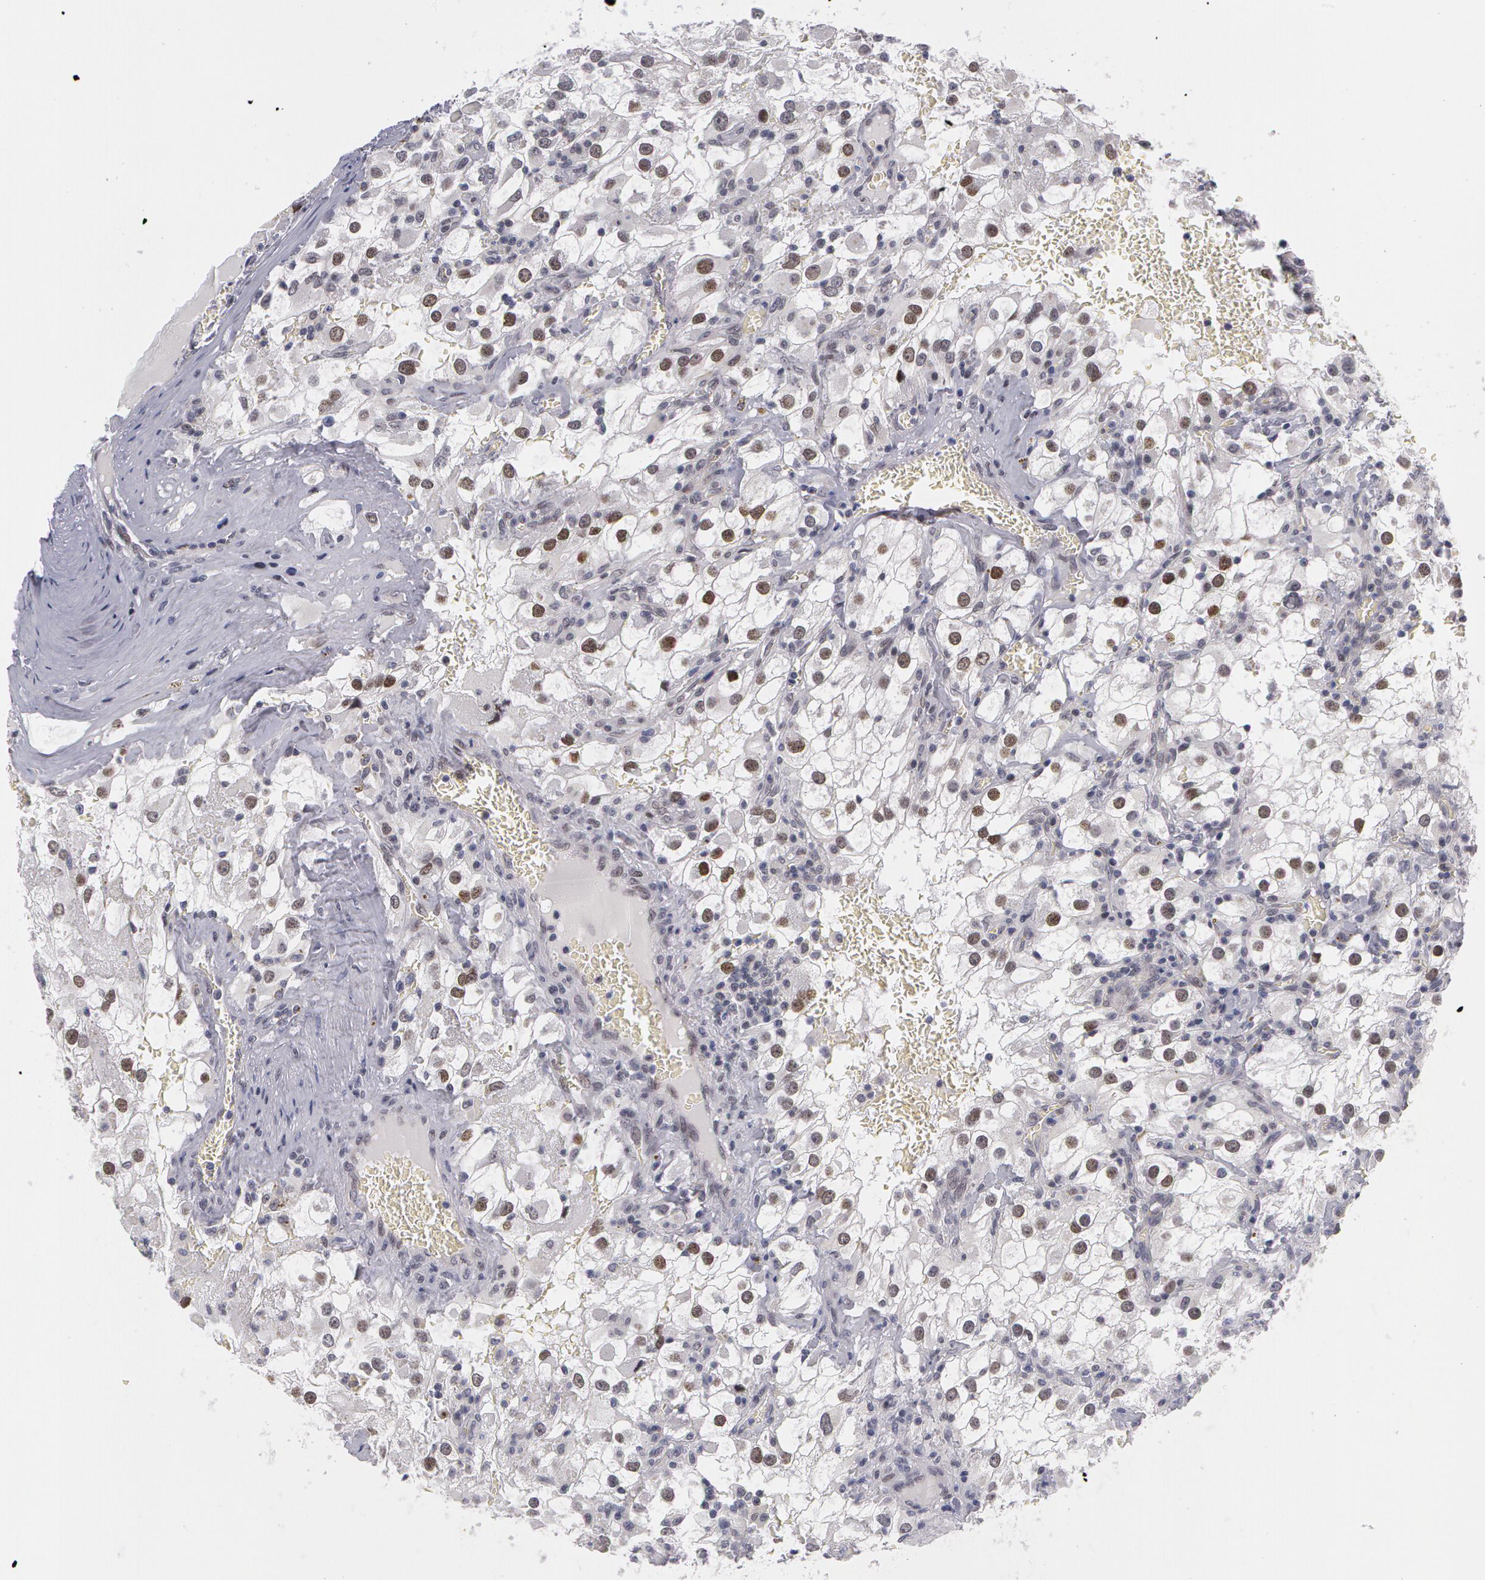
{"staining": {"intensity": "weak", "quantity": "<25%", "location": "nuclear"}, "tissue": "renal cancer", "cell_type": "Tumor cells", "image_type": "cancer", "snomed": [{"axis": "morphology", "description": "Adenocarcinoma, NOS"}, {"axis": "topography", "description": "Kidney"}], "caption": "The photomicrograph displays no significant positivity in tumor cells of renal cancer (adenocarcinoma).", "gene": "PRICKLE1", "patient": {"sex": "female", "age": 52}}